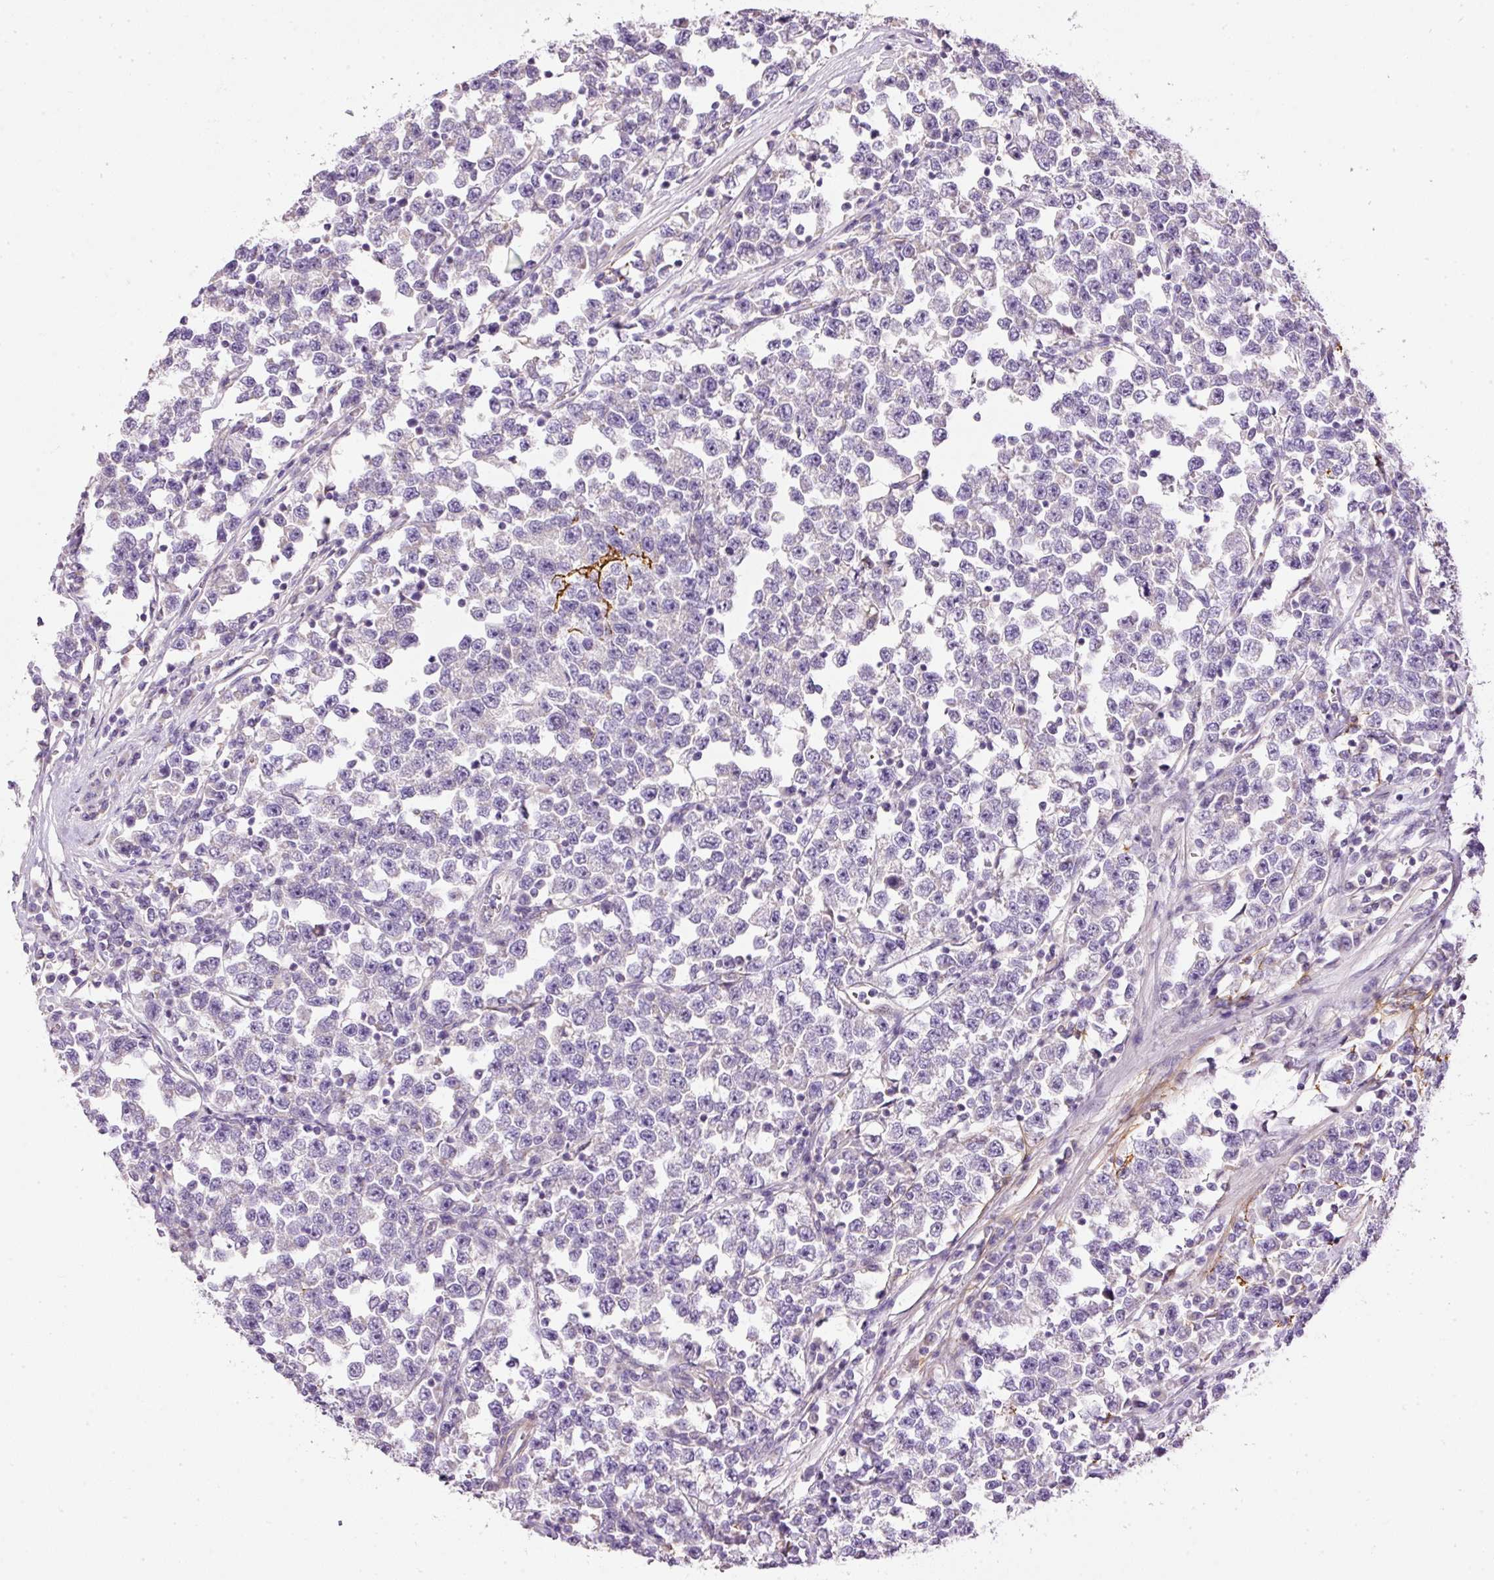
{"staining": {"intensity": "negative", "quantity": "none", "location": "none"}, "tissue": "testis cancer", "cell_type": "Tumor cells", "image_type": "cancer", "snomed": [{"axis": "morphology", "description": "Seminoma, NOS"}, {"axis": "topography", "description": "Testis"}], "caption": "A photomicrograph of testis seminoma stained for a protein displays no brown staining in tumor cells.", "gene": "KPNA5", "patient": {"sex": "male", "age": 43}}